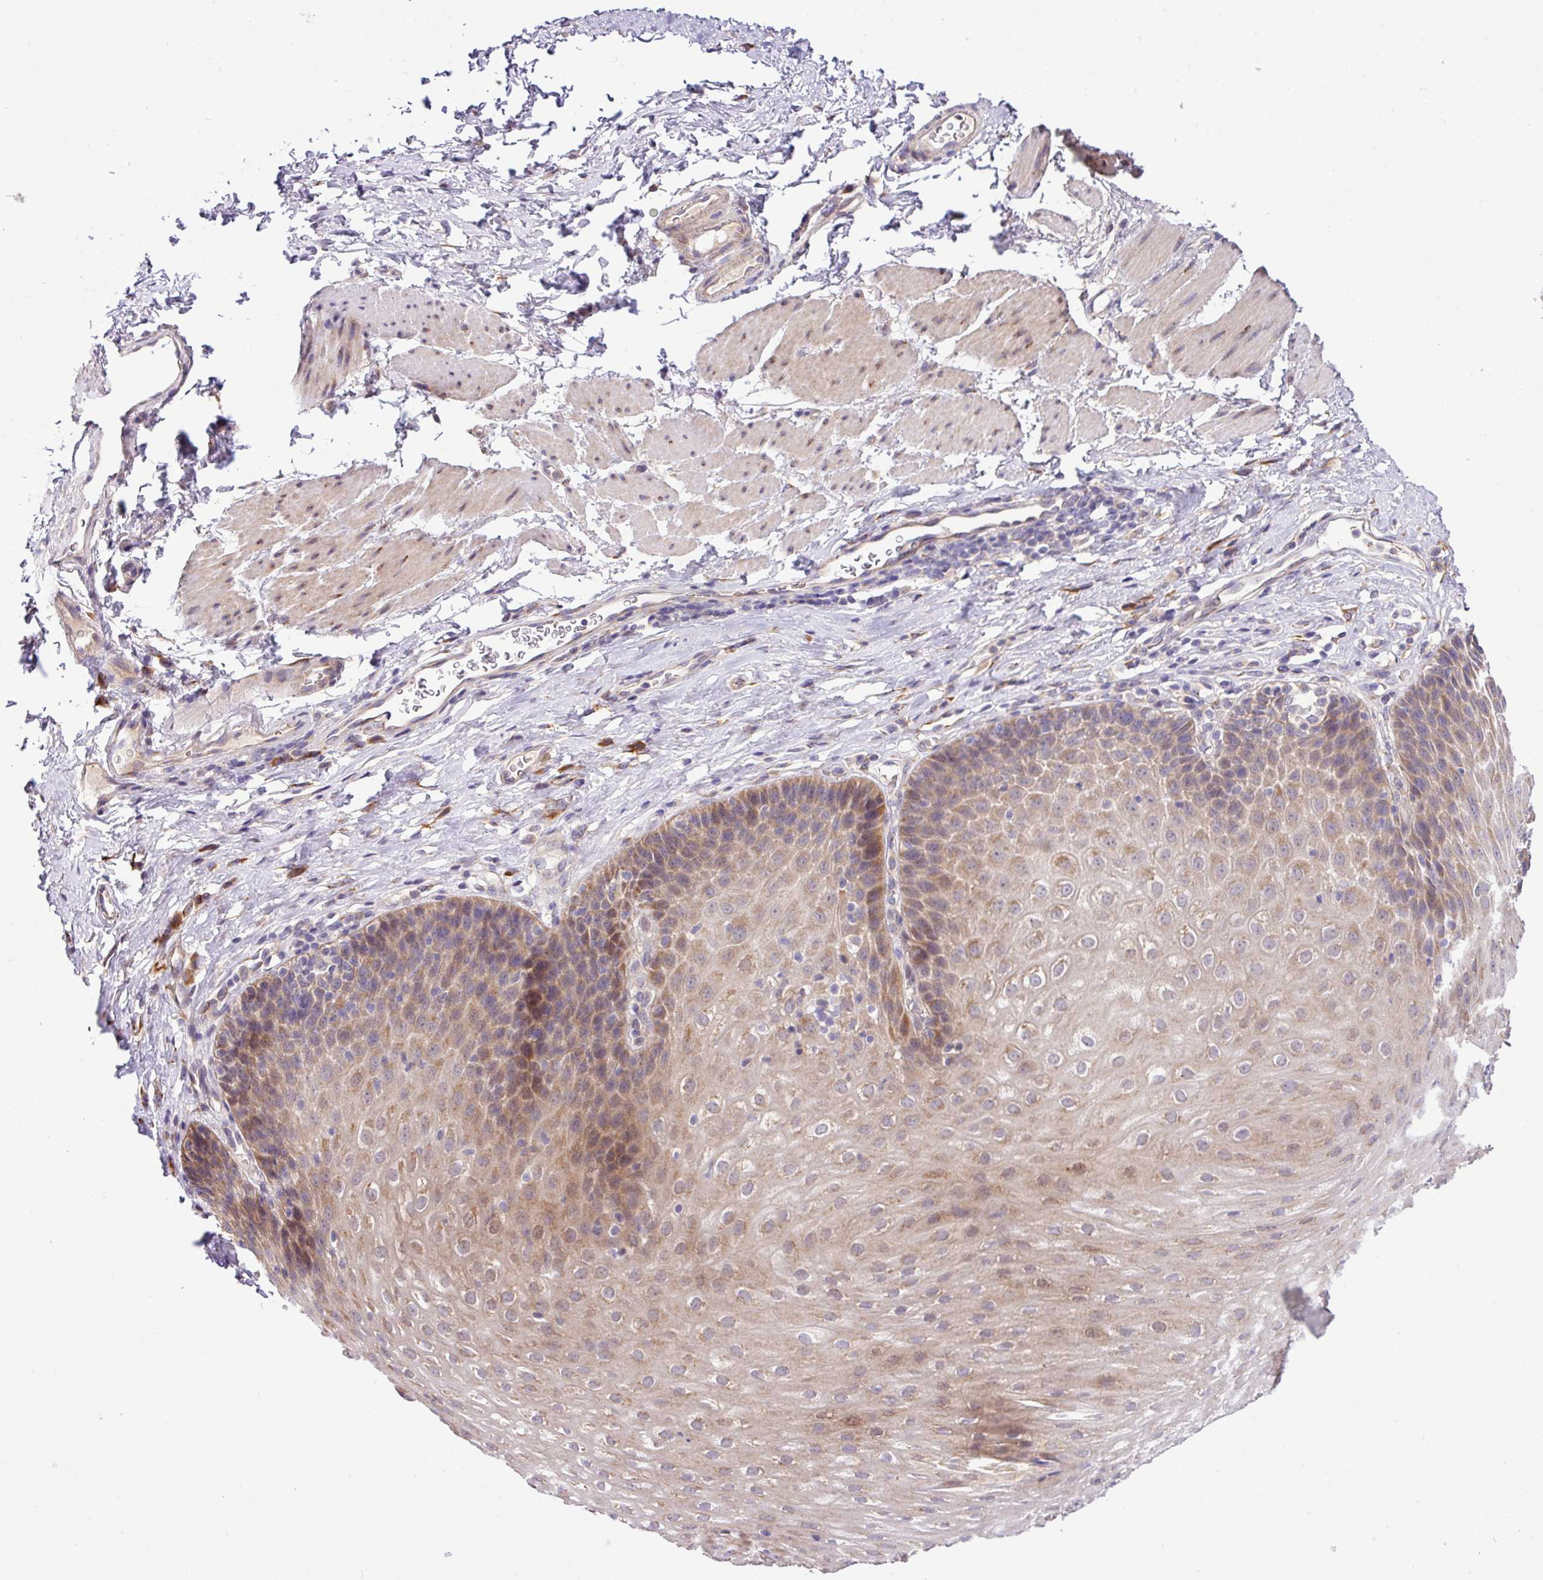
{"staining": {"intensity": "weak", "quantity": "25%-75%", "location": "cytoplasmic/membranous"}, "tissue": "esophagus", "cell_type": "Squamous epithelial cells", "image_type": "normal", "snomed": [{"axis": "morphology", "description": "Normal tissue, NOS"}, {"axis": "topography", "description": "Esophagus"}], "caption": "Immunohistochemistry (IHC) photomicrograph of unremarkable esophagus: human esophagus stained using immunohistochemistry (IHC) demonstrates low levels of weak protein expression localized specifically in the cytoplasmic/membranous of squamous epithelial cells, appearing as a cytoplasmic/membranous brown color.", "gene": "TM2D2", "patient": {"sex": "female", "age": 61}}